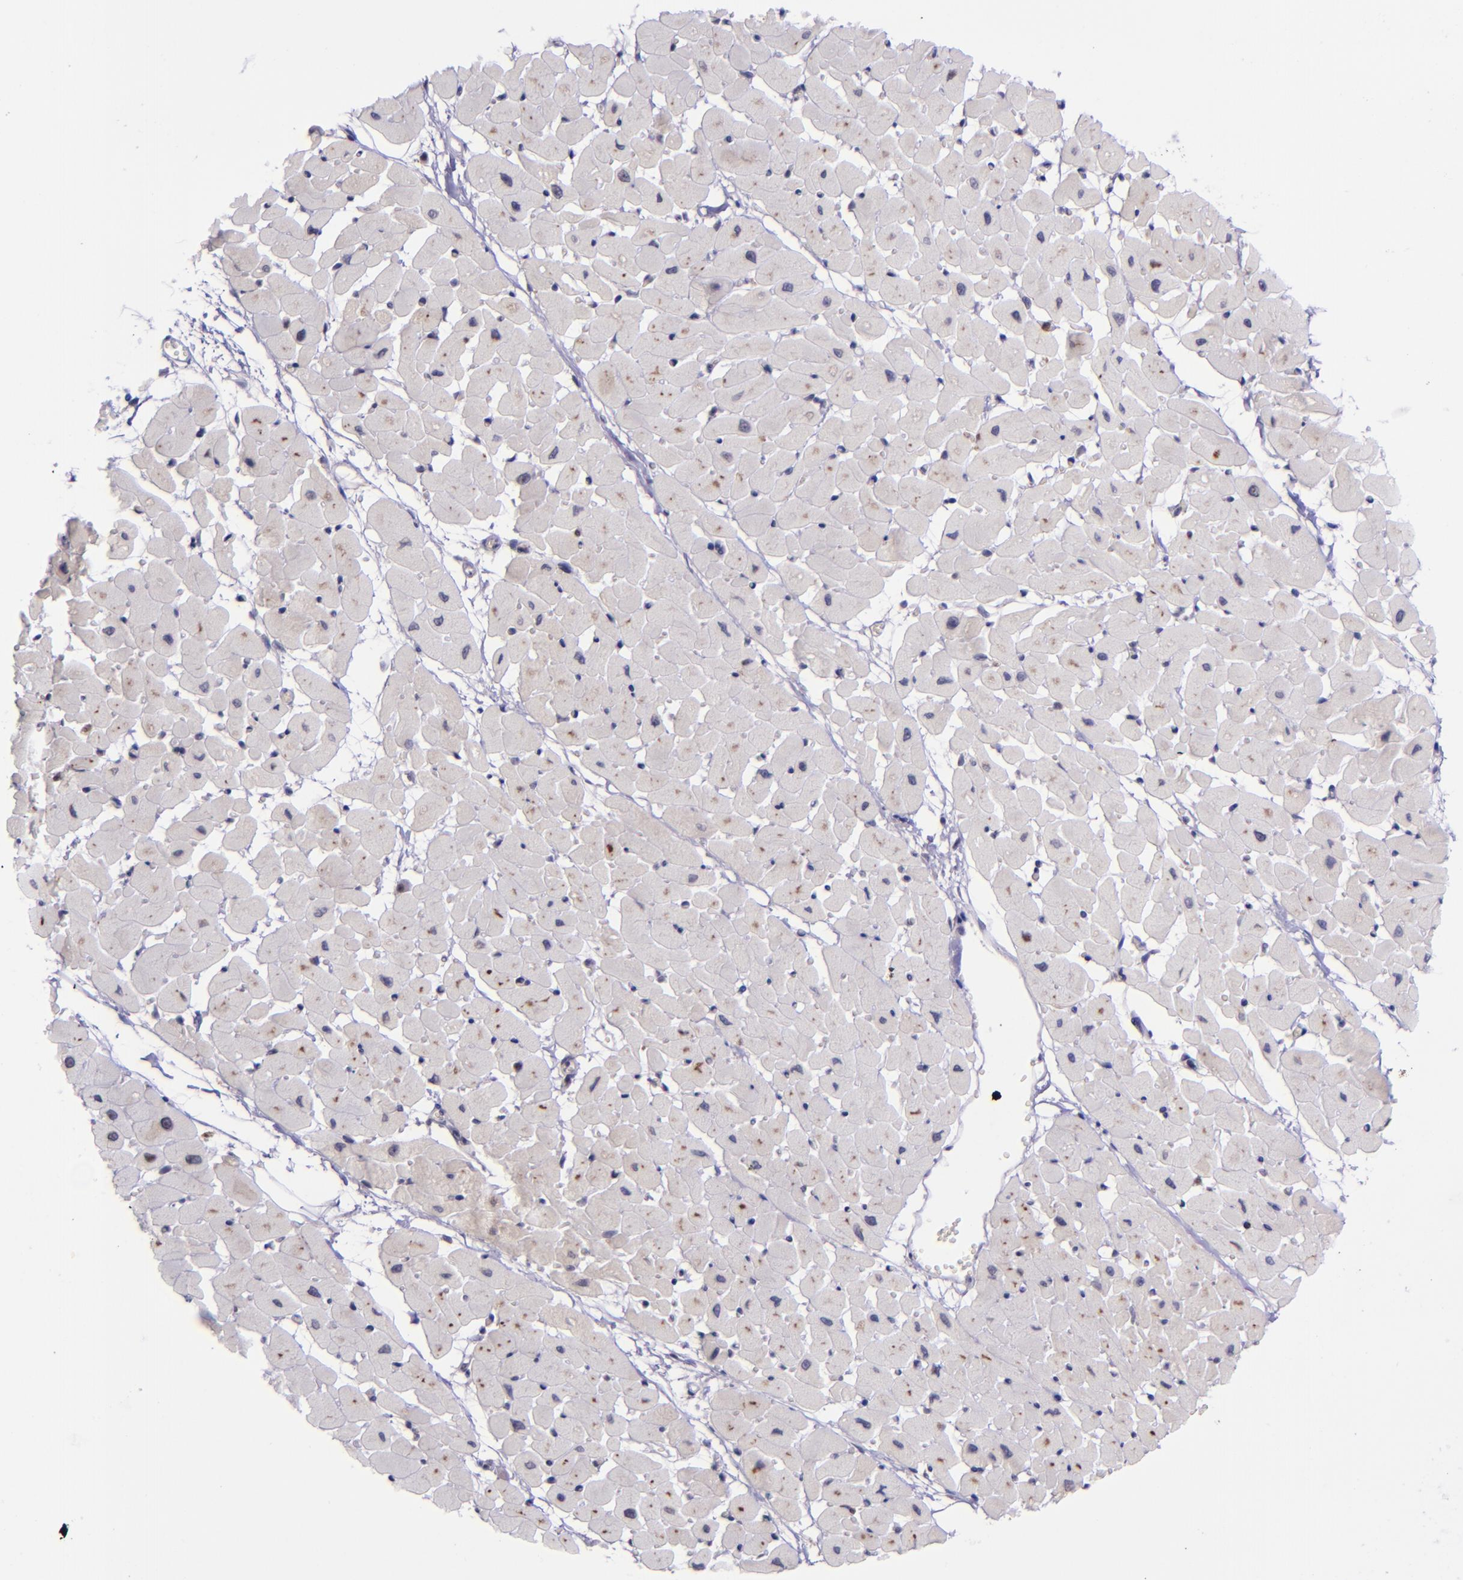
{"staining": {"intensity": "moderate", "quantity": "25%-75%", "location": "cytoplasmic/membranous"}, "tissue": "heart muscle", "cell_type": "Cardiomyocytes", "image_type": "normal", "snomed": [{"axis": "morphology", "description": "Normal tissue, NOS"}, {"axis": "topography", "description": "Heart"}], "caption": "Cardiomyocytes show medium levels of moderate cytoplasmic/membranous staining in approximately 25%-75% of cells in unremarkable human heart muscle. Using DAB (brown) and hematoxylin (blue) stains, captured at high magnification using brightfield microscopy.", "gene": "SELL", "patient": {"sex": "female", "age": 19}}